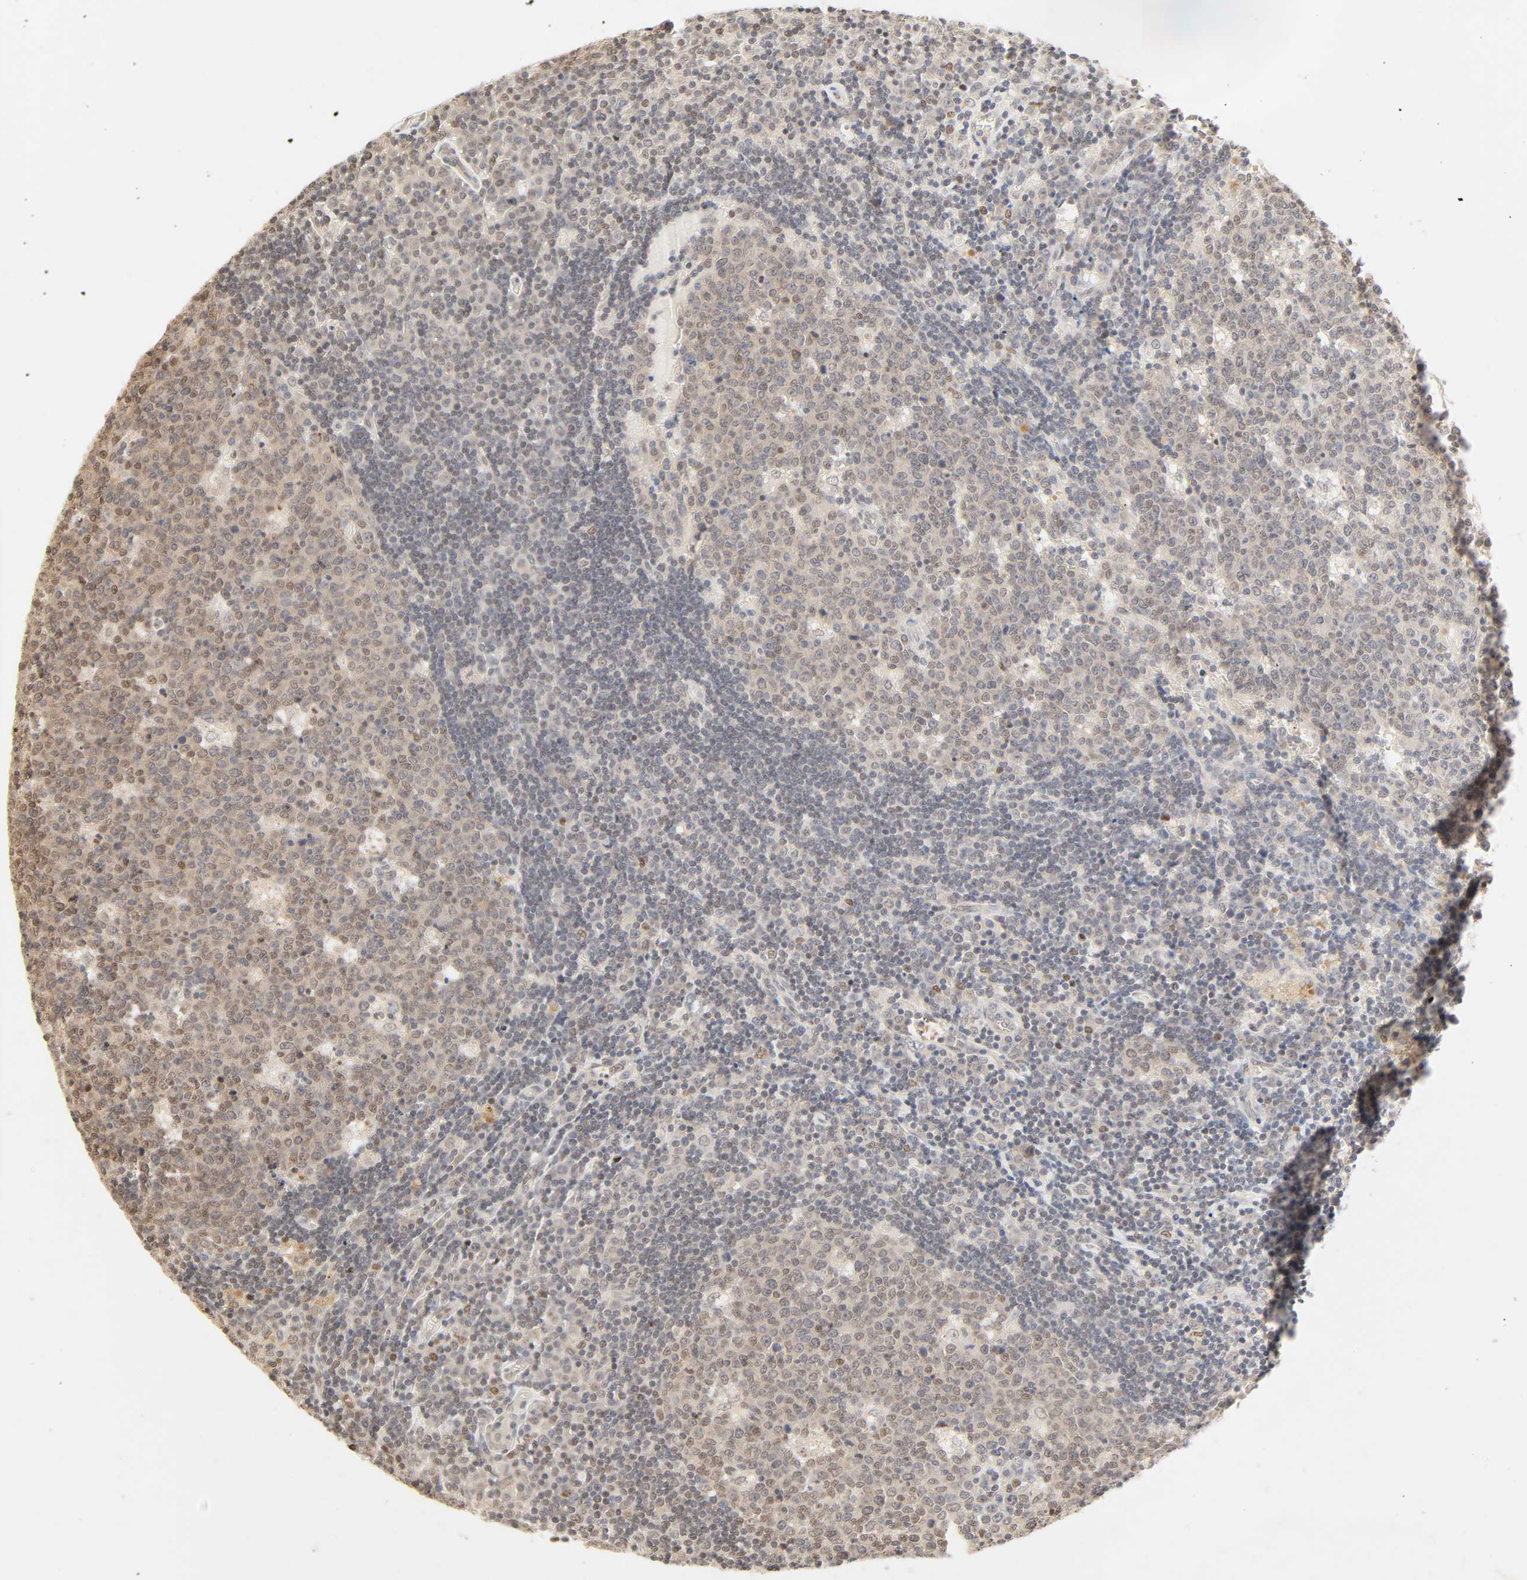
{"staining": {"intensity": "weak", "quantity": "25%-75%", "location": "nuclear"}, "tissue": "lymph node", "cell_type": "Germinal center cells", "image_type": "normal", "snomed": [{"axis": "morphology", "description": "Normal tissue, NOS"}, {"axis": "topography", "description": "Lymph node"}, {"axis": "topography", "description": "Salivary gland"}], "caption": "About 25%-75% of germinal center cells in unremarkable human lymph node show weak nuclear protein positivity as visualized by brown immunohistochemical staining.", "gene": "UBC", "patient": {"sex": "male", "age": 8}}